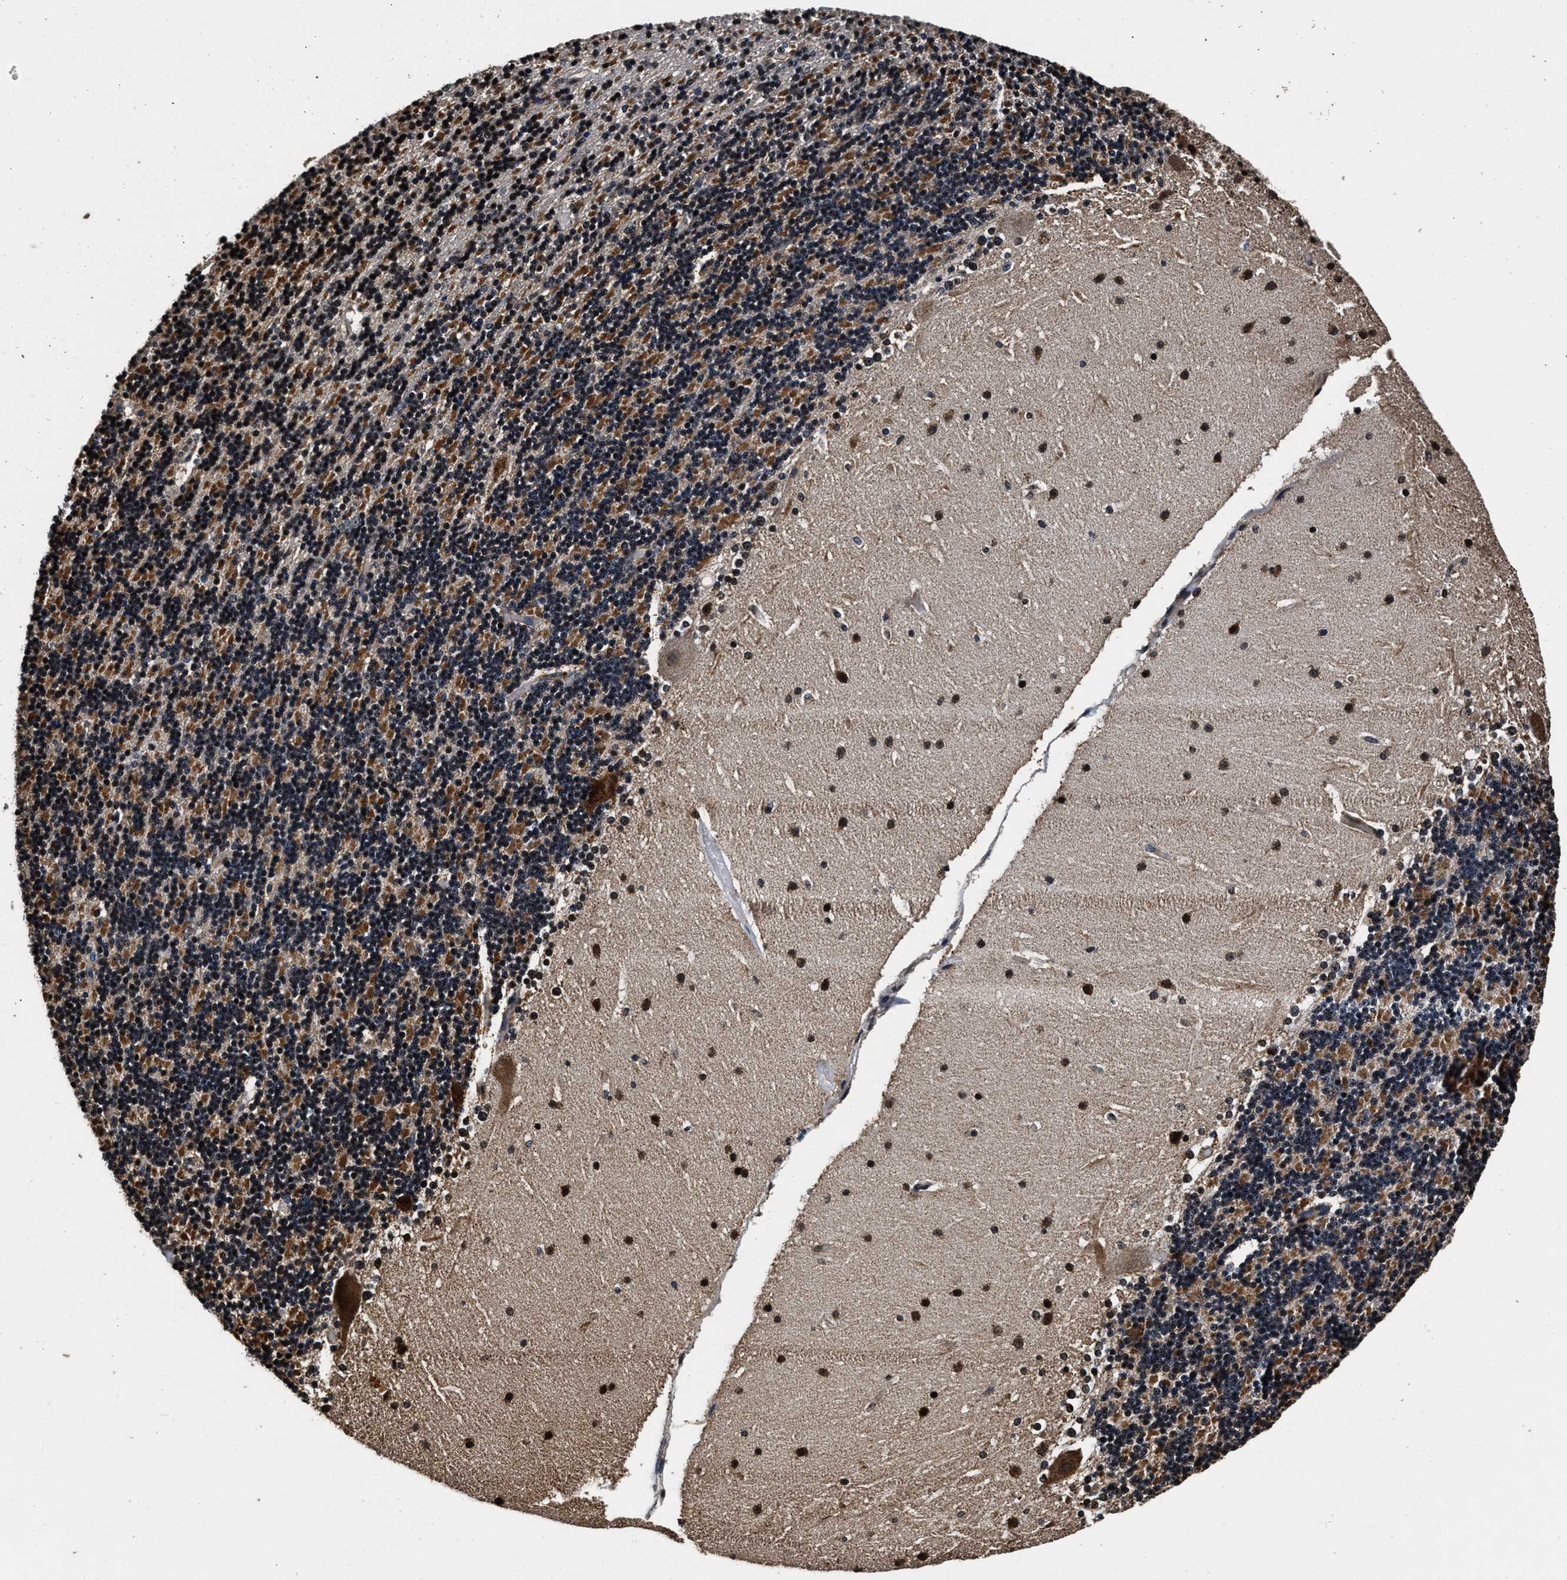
{"staining": {"intensity": "moderate", "quantity": ">75%", "location": "cytoplasmic/membranous"}, "tissue": "cerebellum", "cell_type": "Cells in granular layer", "image_type": "normal", "snomed": [{"axis": "morphology", "description": "Normal tissue, NOS"}, {"axis": "topography", "description": "Cerebellum"}], "caption": "High-magnification brightfield microscopy of normal cerebellum stained with DAB (brown) and counterstained with hematoxylin (blue). cells in granular layer exhibit moderate cytoplasmic/membranous positivity is identified in approximately>75% of cells.", "gene": "CSTF1", "patient": {"sex": "female", "age": 19}}